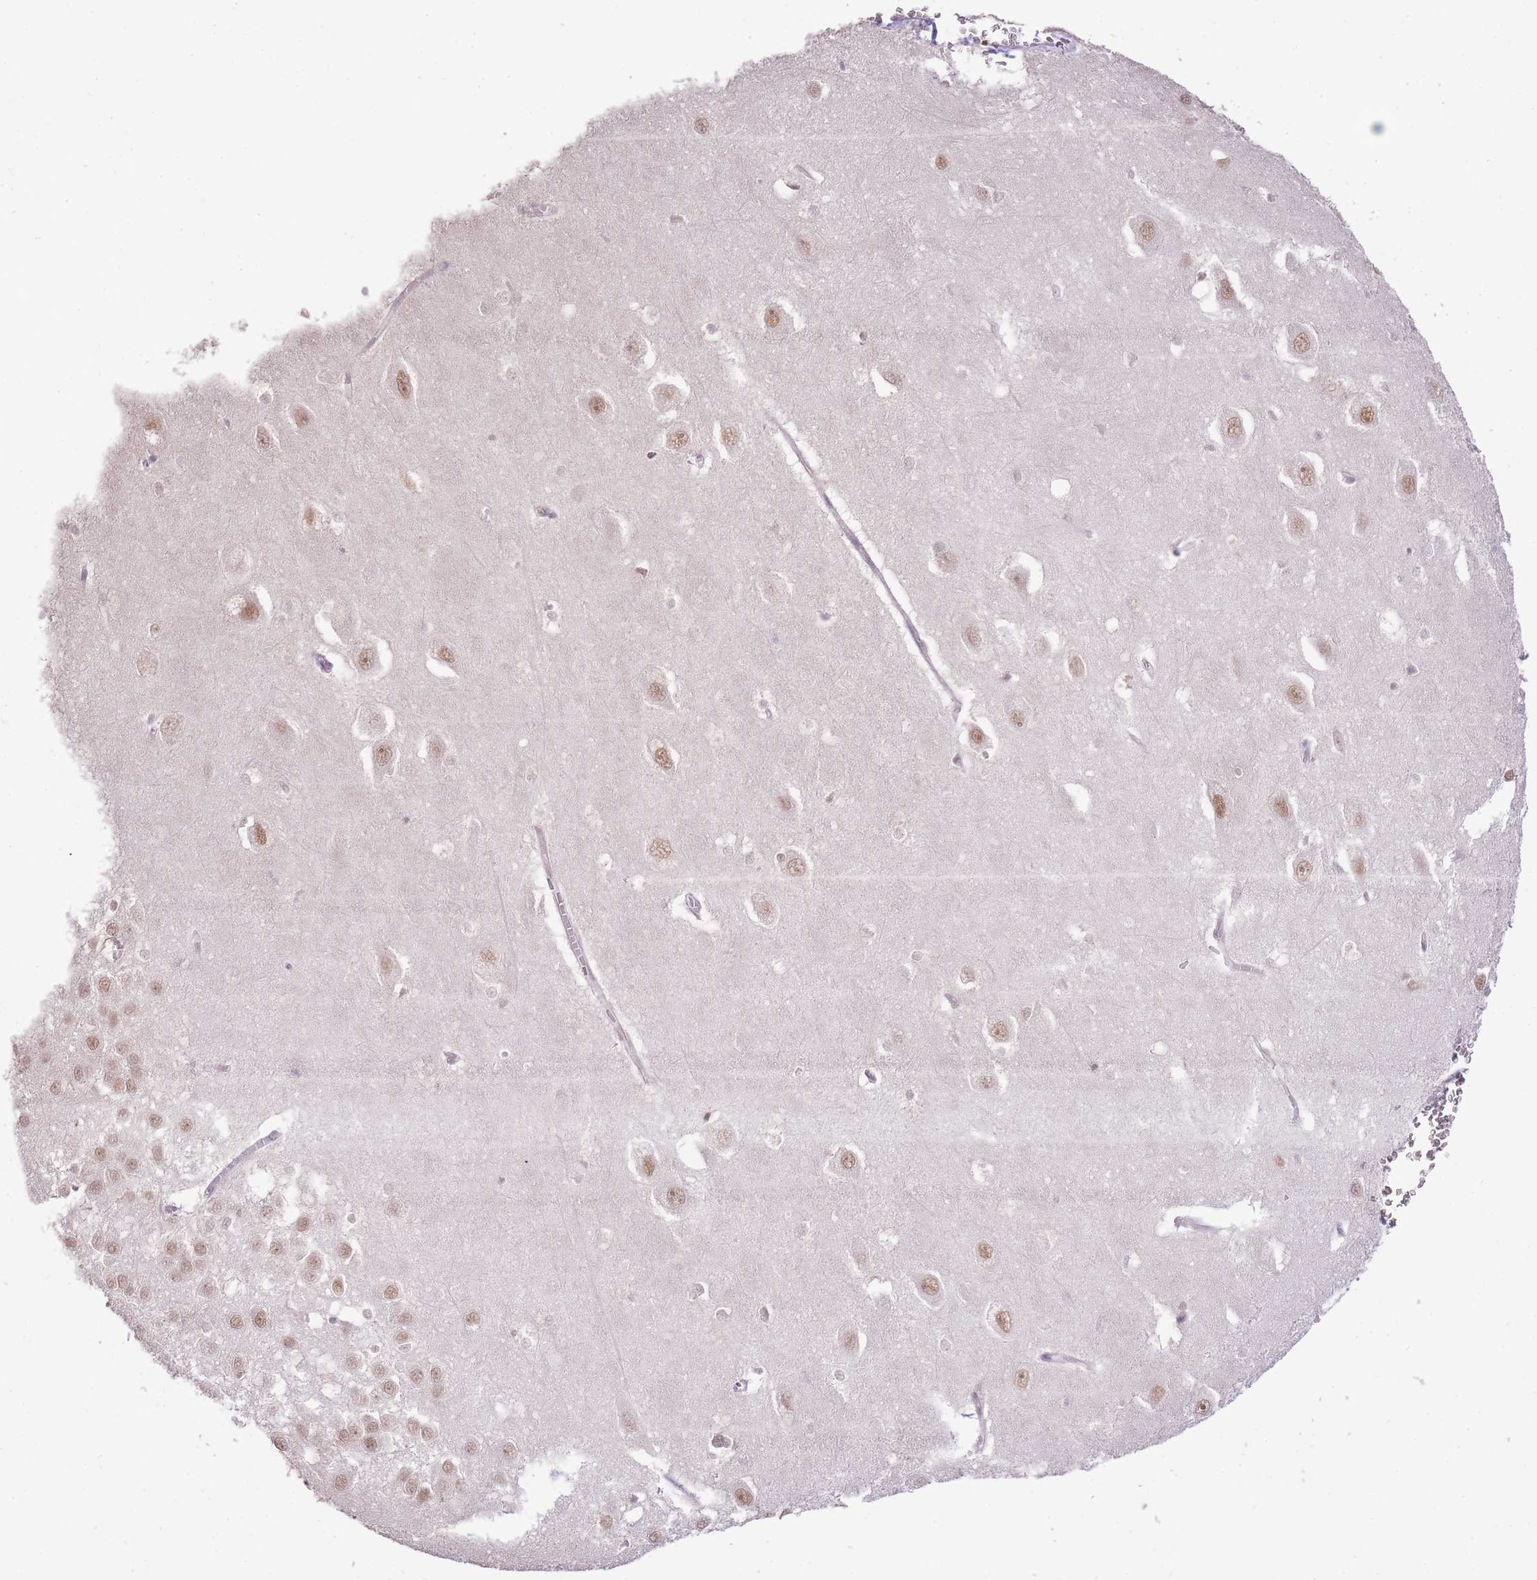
{"staining": {"intensity": "negative", "quantity": "none", "location": "none"}, "tissue": "hippocampus", "cell_type": "Glial cells", "image_type": "normal", "snomed": [{"axis": "morphology", "description": "Normal tissue, NOS"}, {"axis": "topography", "description": "Hippocampus"}], "caption": "DAB (3,3'-diaminobenzidine) immunohistochemical staining of unremarkable hippocampus exhibits no significant staining in glial cells.", "gene": "UBXN7", "patient": {"sex": "female", "age": 64}}